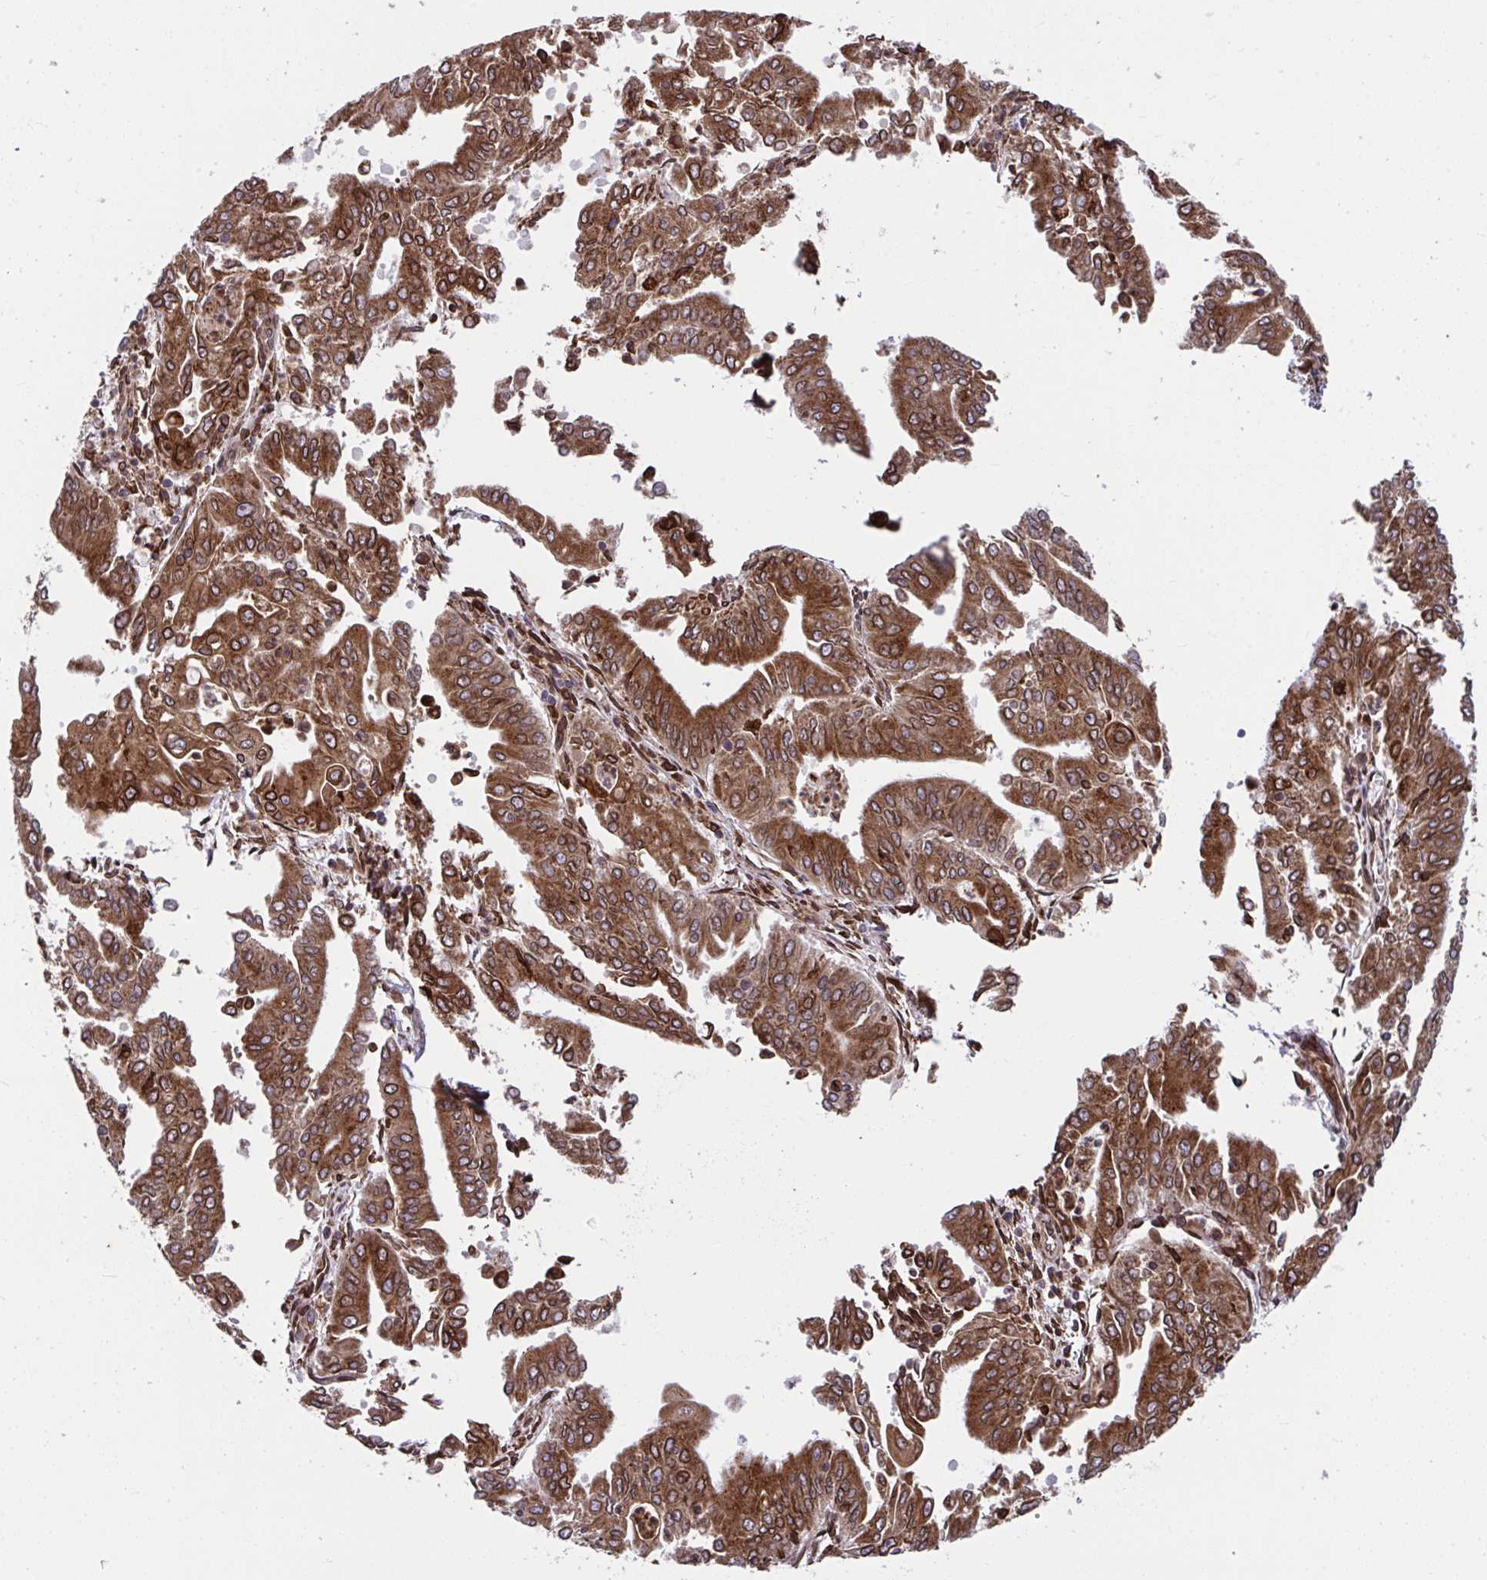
{"staining": {"intensity": "moderate", "quantity": ">75%", "location": "cytoplasmic/membranous"}, "tissue": "cervical cancer", "cell_type": "Tumor cells", "image_type": "cancer", "snomed": [{"axis": "morphology", "description": "Adenocarcinoma, NOS"}, {"axis": "topography", "description": "Cervix"}], "caption": "Immunohistochemical staining of human adenocarcinoma (cervical) exhibits medium levels of moderate cytoplasmic/membranous protein expression in about >75% of tumor cells.", "gene": "STIM2", "patient": {"sex": "female", "age": 56}}